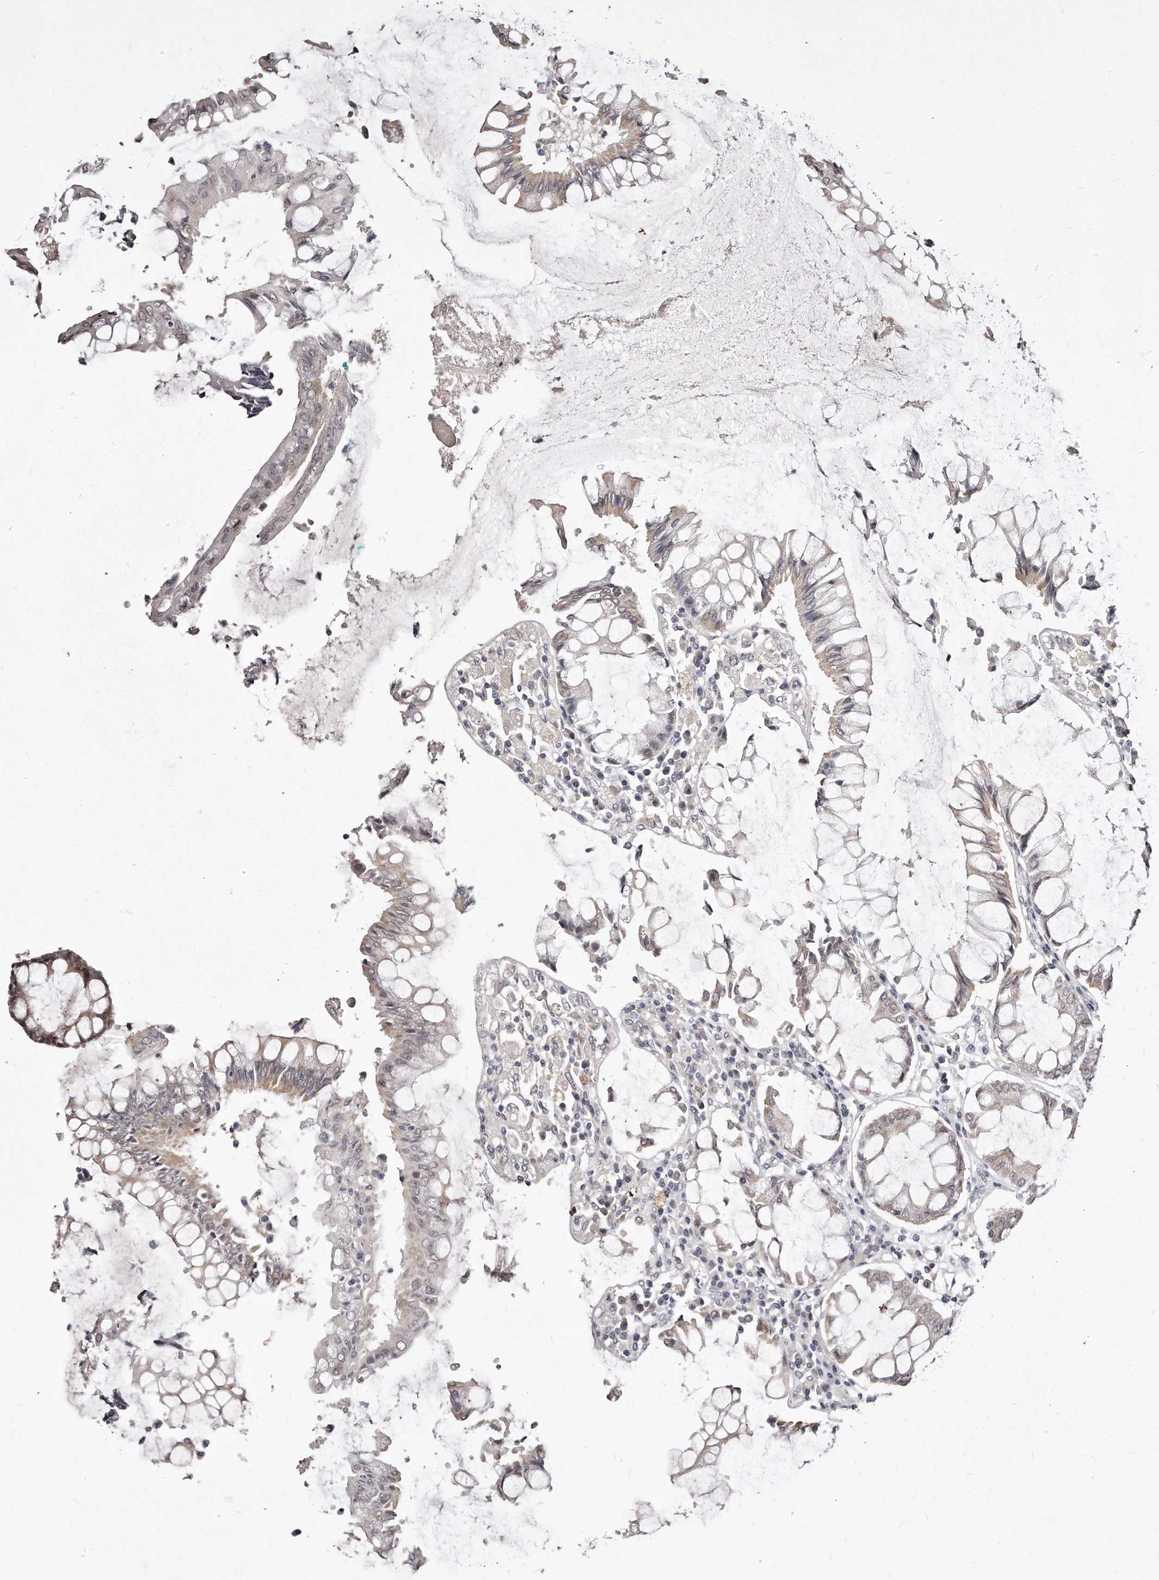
{"staining": {"intensity": "weak", "quantity": "<25%", "location": "cytoplasmic/membranous"}, "tissue": "colorectal cancer", "cell_type": "Tumor cells", "image_type": "cancer", "snomed": [{"axis": "morphology", "description": "Adenocarcinoma, NOS"}, {"axis": "topography", "description": "Rectum"}], "caption": "Histopathology image shows no significant protein positivity in tumor cells of adenocarcinoma (colorectal).", "gene": "CASZ1", "patient": {"sex": "male", "age": 84}}